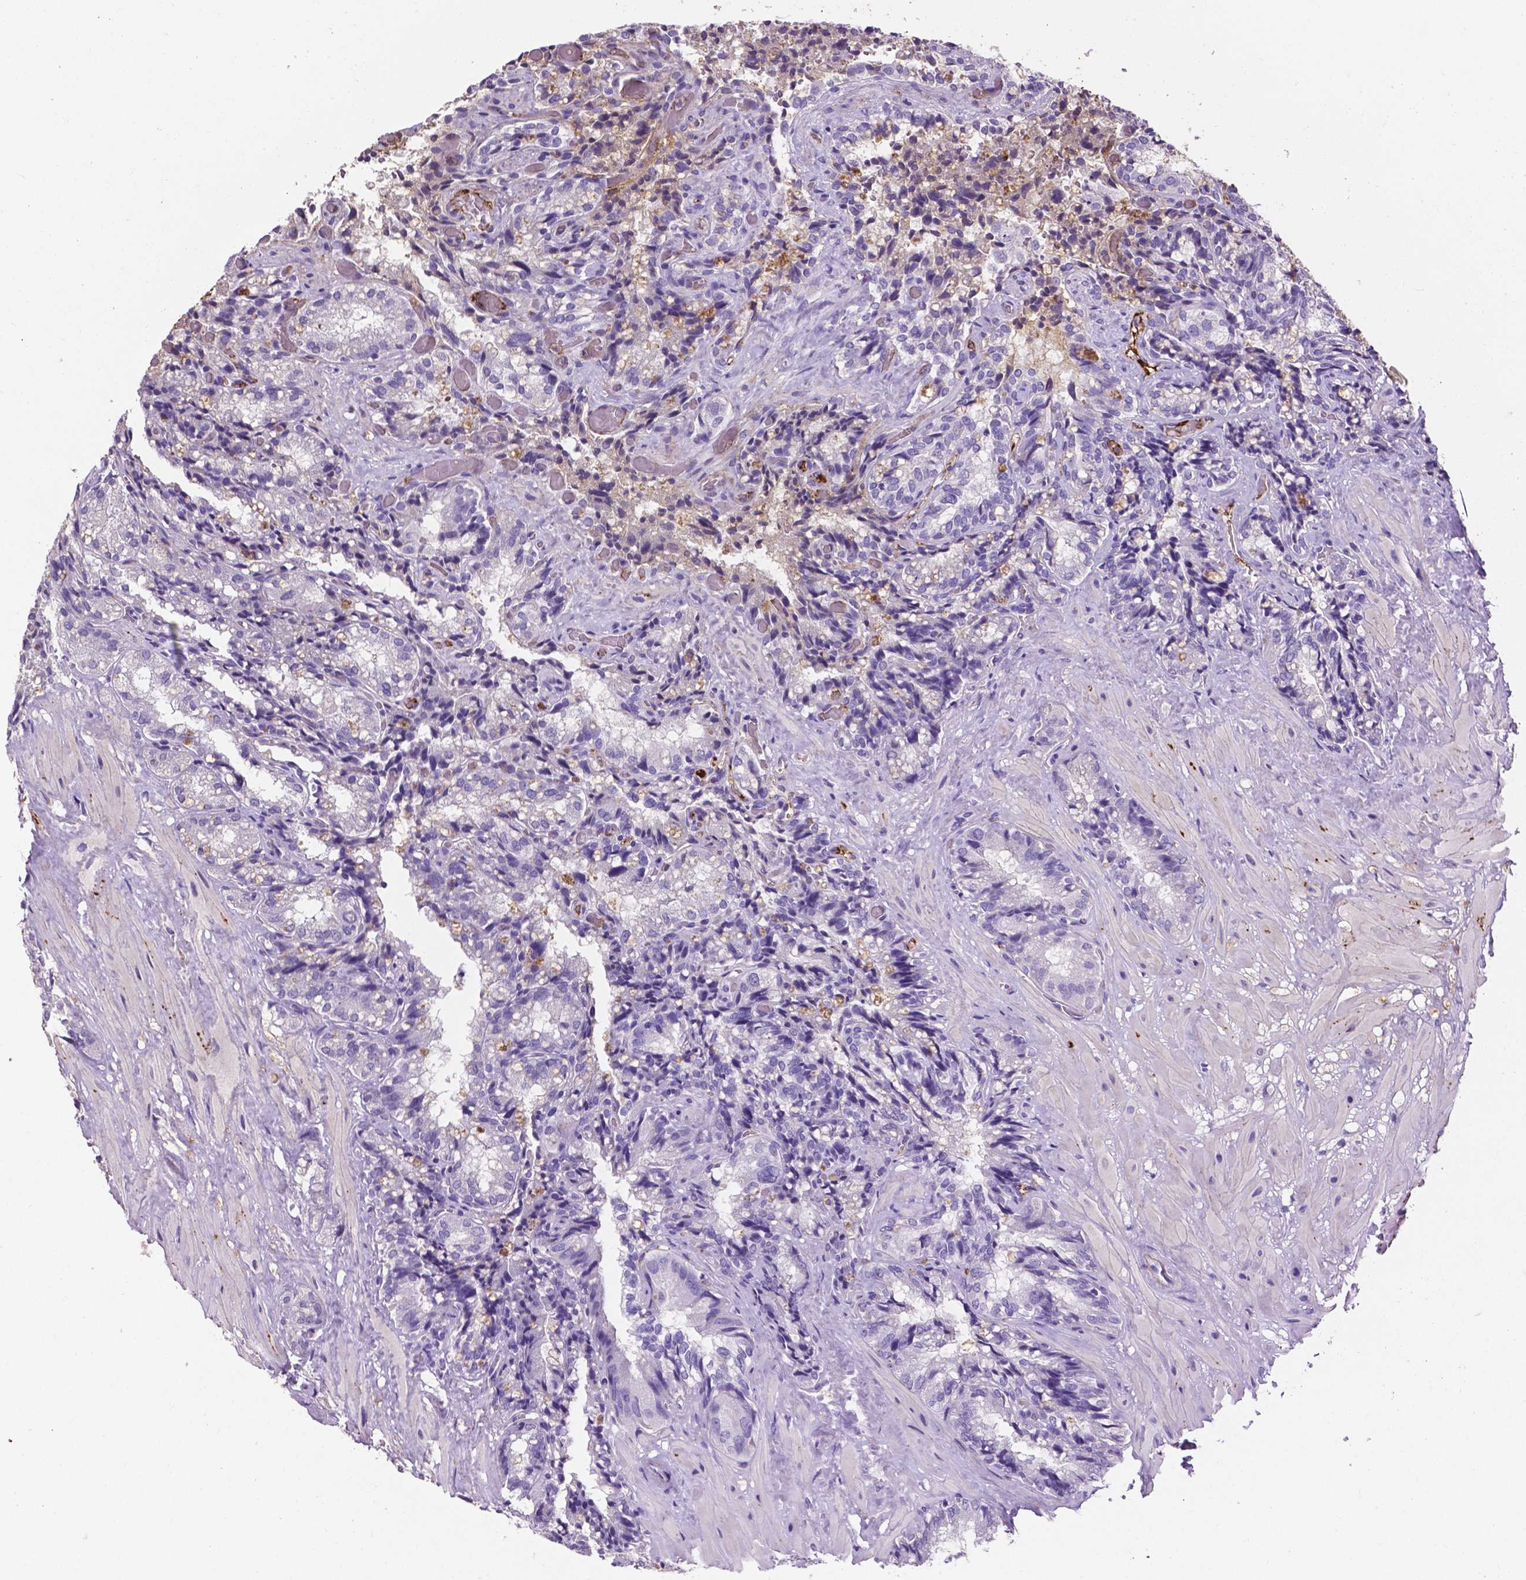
{"staining": {"intensity": "negative", "quantity": "none", "location": "none"}, "tissue": "seminal vesicle", "cell_type": "Glandular cells", "image_type": "normal", "snomed": [{"axis": "morphology", "description": "Normal tissue, NOS"}, {"axis": "topography", "description": "Seminal veicle"}], "caption": "IHC histopathology image of normal seminal vesicle: human seminal vesicle stained with DAB displays no significant protein positivity in glandular cells. (Immunohistochemistry (ihc), brightfield microscopy, high magnification).", "gene": "APOE", "patient": {"sex": "male", "age": 57}}